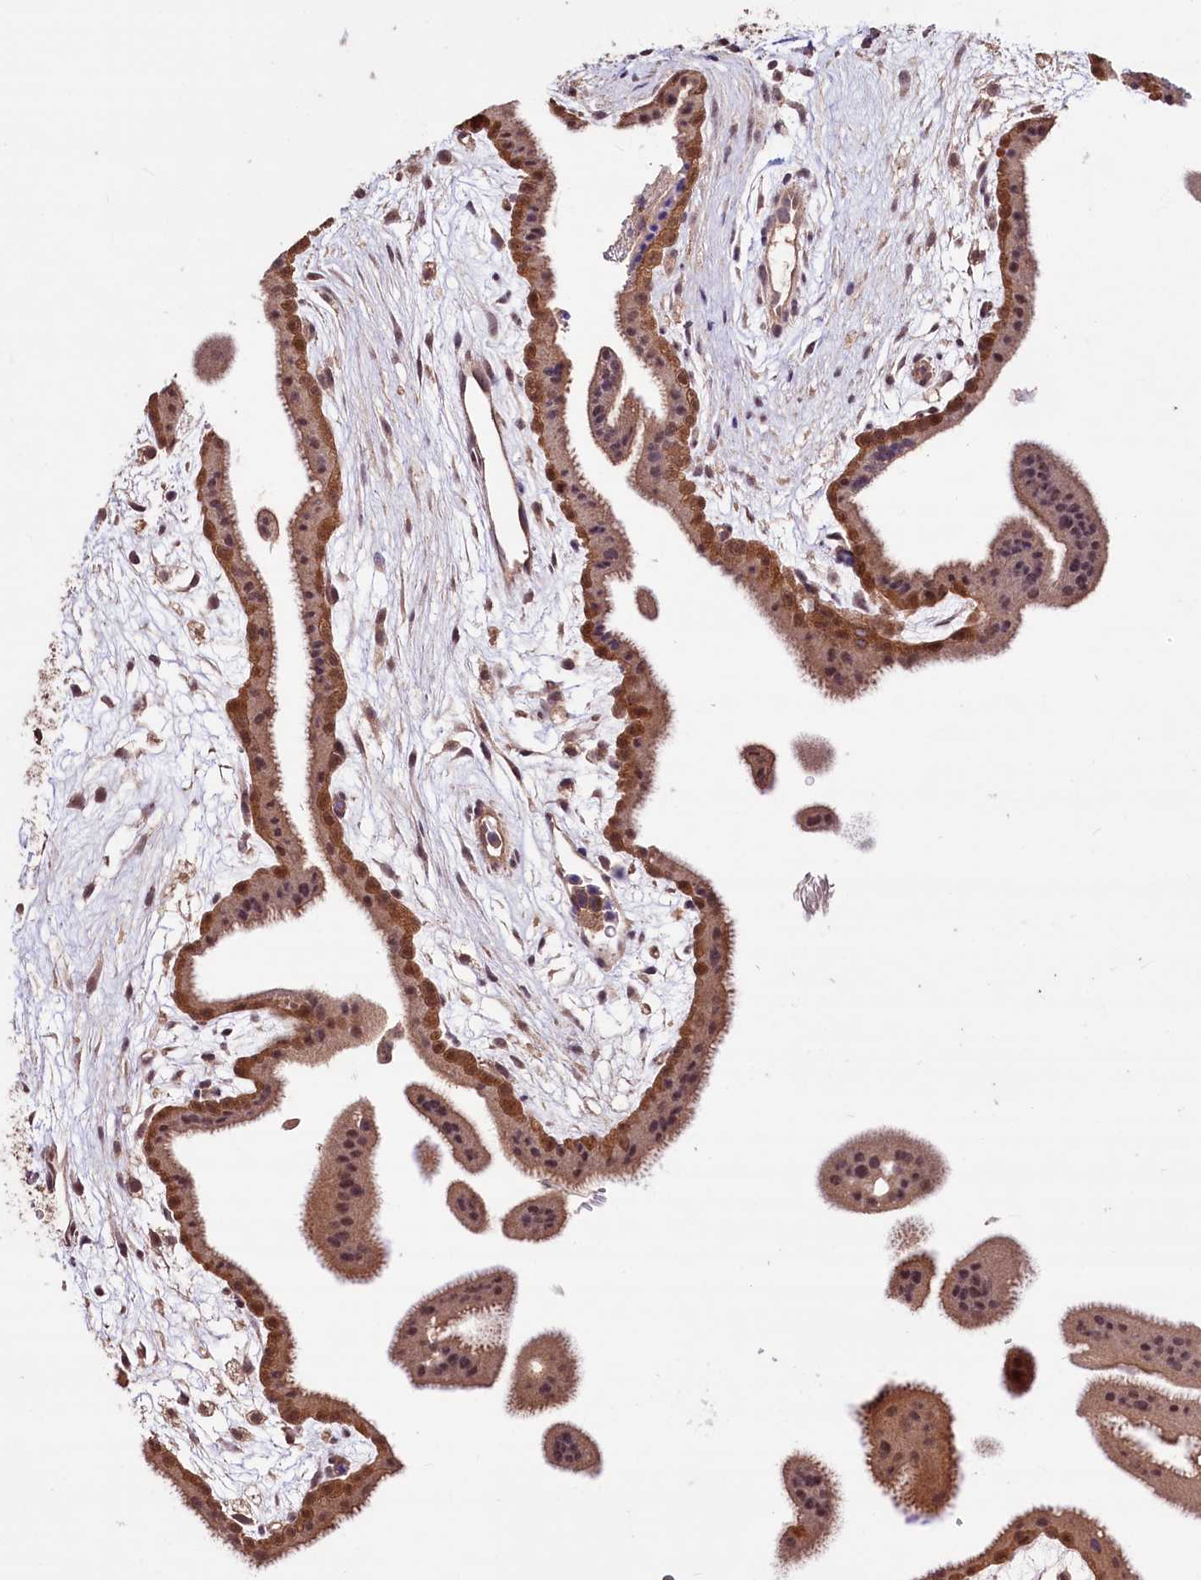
{"staining": {"intensity": "moderate", "quantity": ">75%", "location": "cytoplasmic/membranous,nuclear"}, "tissue": "placenta", "cell_type": "Trophoblastic cells", "image_type": "normal", "snomed": [{"axis": "morphology", "description": "Normal tissue, NOS"}, {"axis": "topography", "description": "Placenta"}], "caption": "DAB immunohistochemical staining of benign placenta displays moderate cytoplasmic/membranous,nuclear protein expression in approximately >75% of trophoblastic cells. Immunohistochemistry stains the protein of interest in brown and the nuclei are stained blue.", "gene": "KLRB1", "patient": {"sex": "female", "age": 35}}